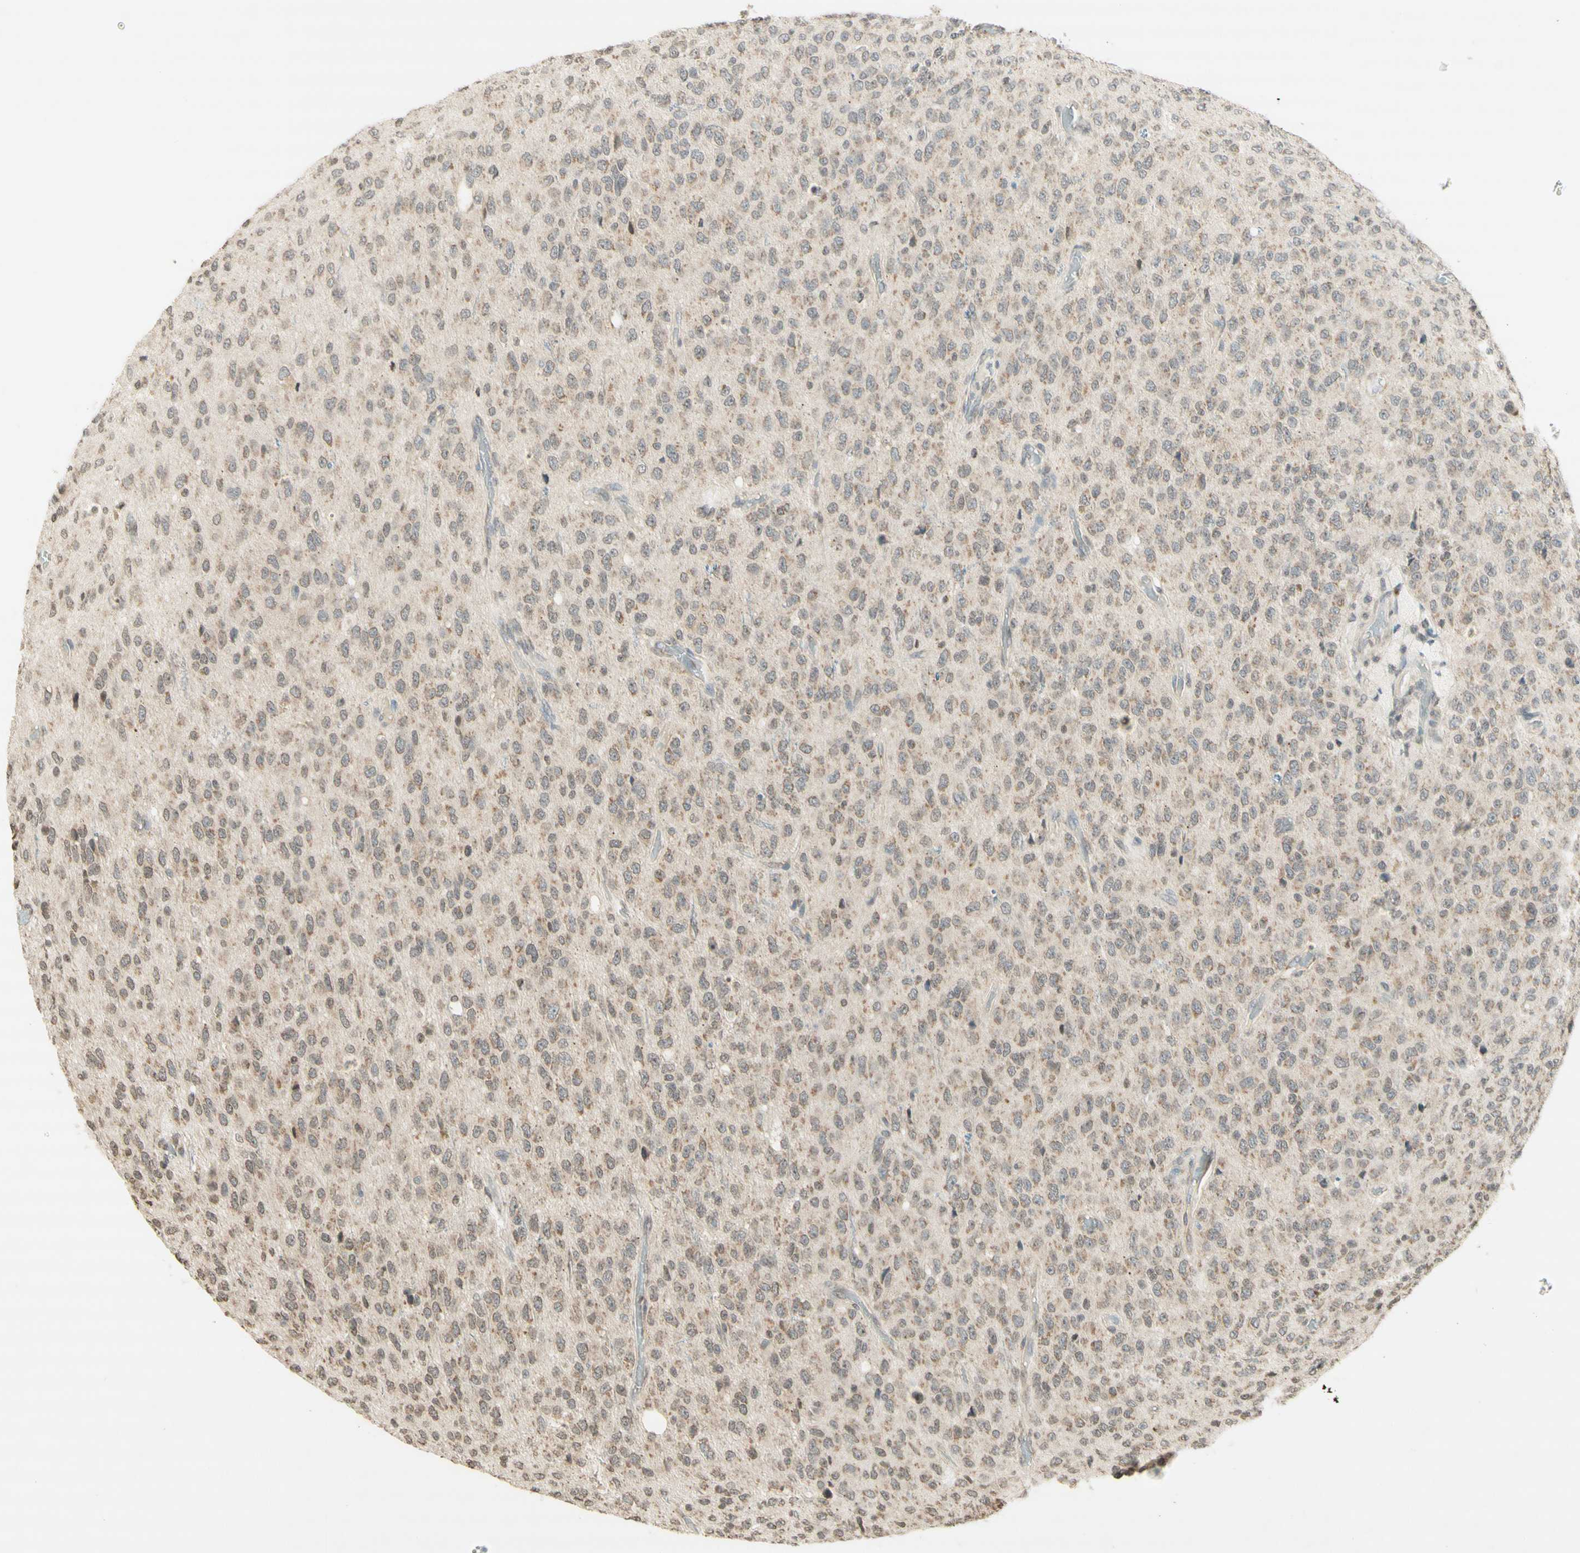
{"staining": {"intensity": "weak", "quantity": "<25%", "location": "cytoplasmic/membranous,nuclear"}, "tissue": "glioma", "cell_type": "Tumor cells", "image_type": "cancer", "snomed": [{"axis": "morphology", "description": "Glioma, malignant, High grade"}, {"axis": "topography", "description": "pancreas cauda"}], "caption": "DAB immunohistochemical staining of human malignant glioma (high-grade) exhibits no significant expression in tumor cells.", "gene": "CCNI", "patient": {"sex": "male", "age": 60}}